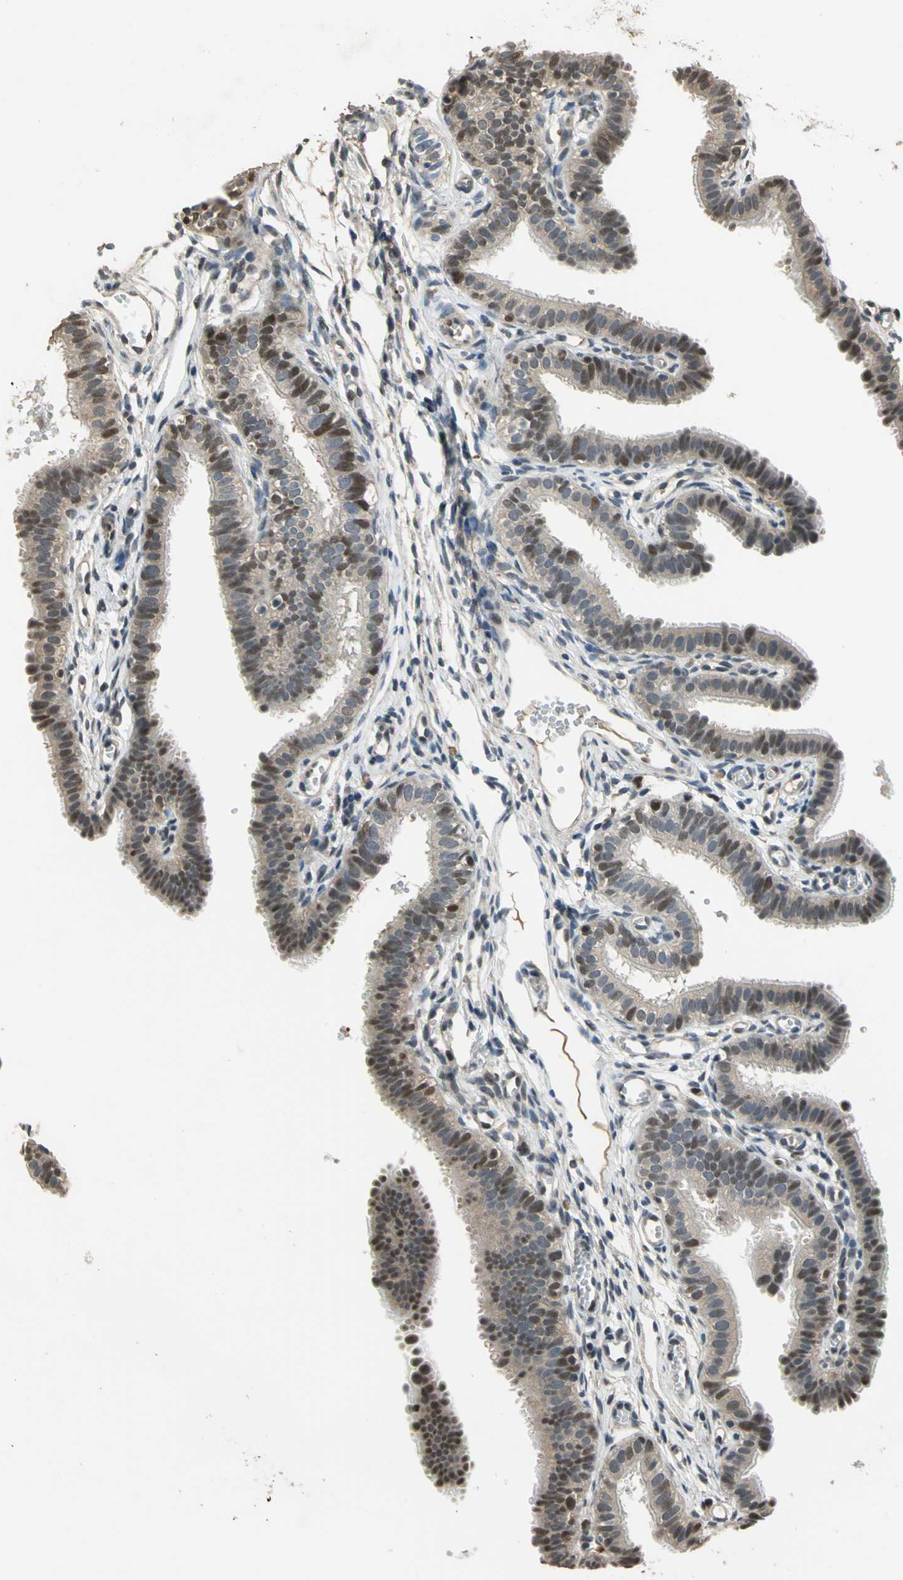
{"staining": {"intensity": "moderate", "quantity": ">75%", "location": "cytoplasmic/membranous,nuclear"}, "tissue": "fallopian tube", "cell_type": "Glandular cells", "image_type": "normal", "snomed": [{"axis": "morphology", "description": "Normal tissue, NOS"}, {"axis": "topography", "description": "Fallopian tube"}, {"axis": "topography", "description": "Placenta"}], "caption": "Moderate cytoplasmic/membranous,nuclear expression for a protein is identified in approximately >75% of glandular cells of benign fallopian tube using immunohistochemistry (IHC).", "gene": "MIS18BP1", "patient": {"sex": "female", "age": 34}}